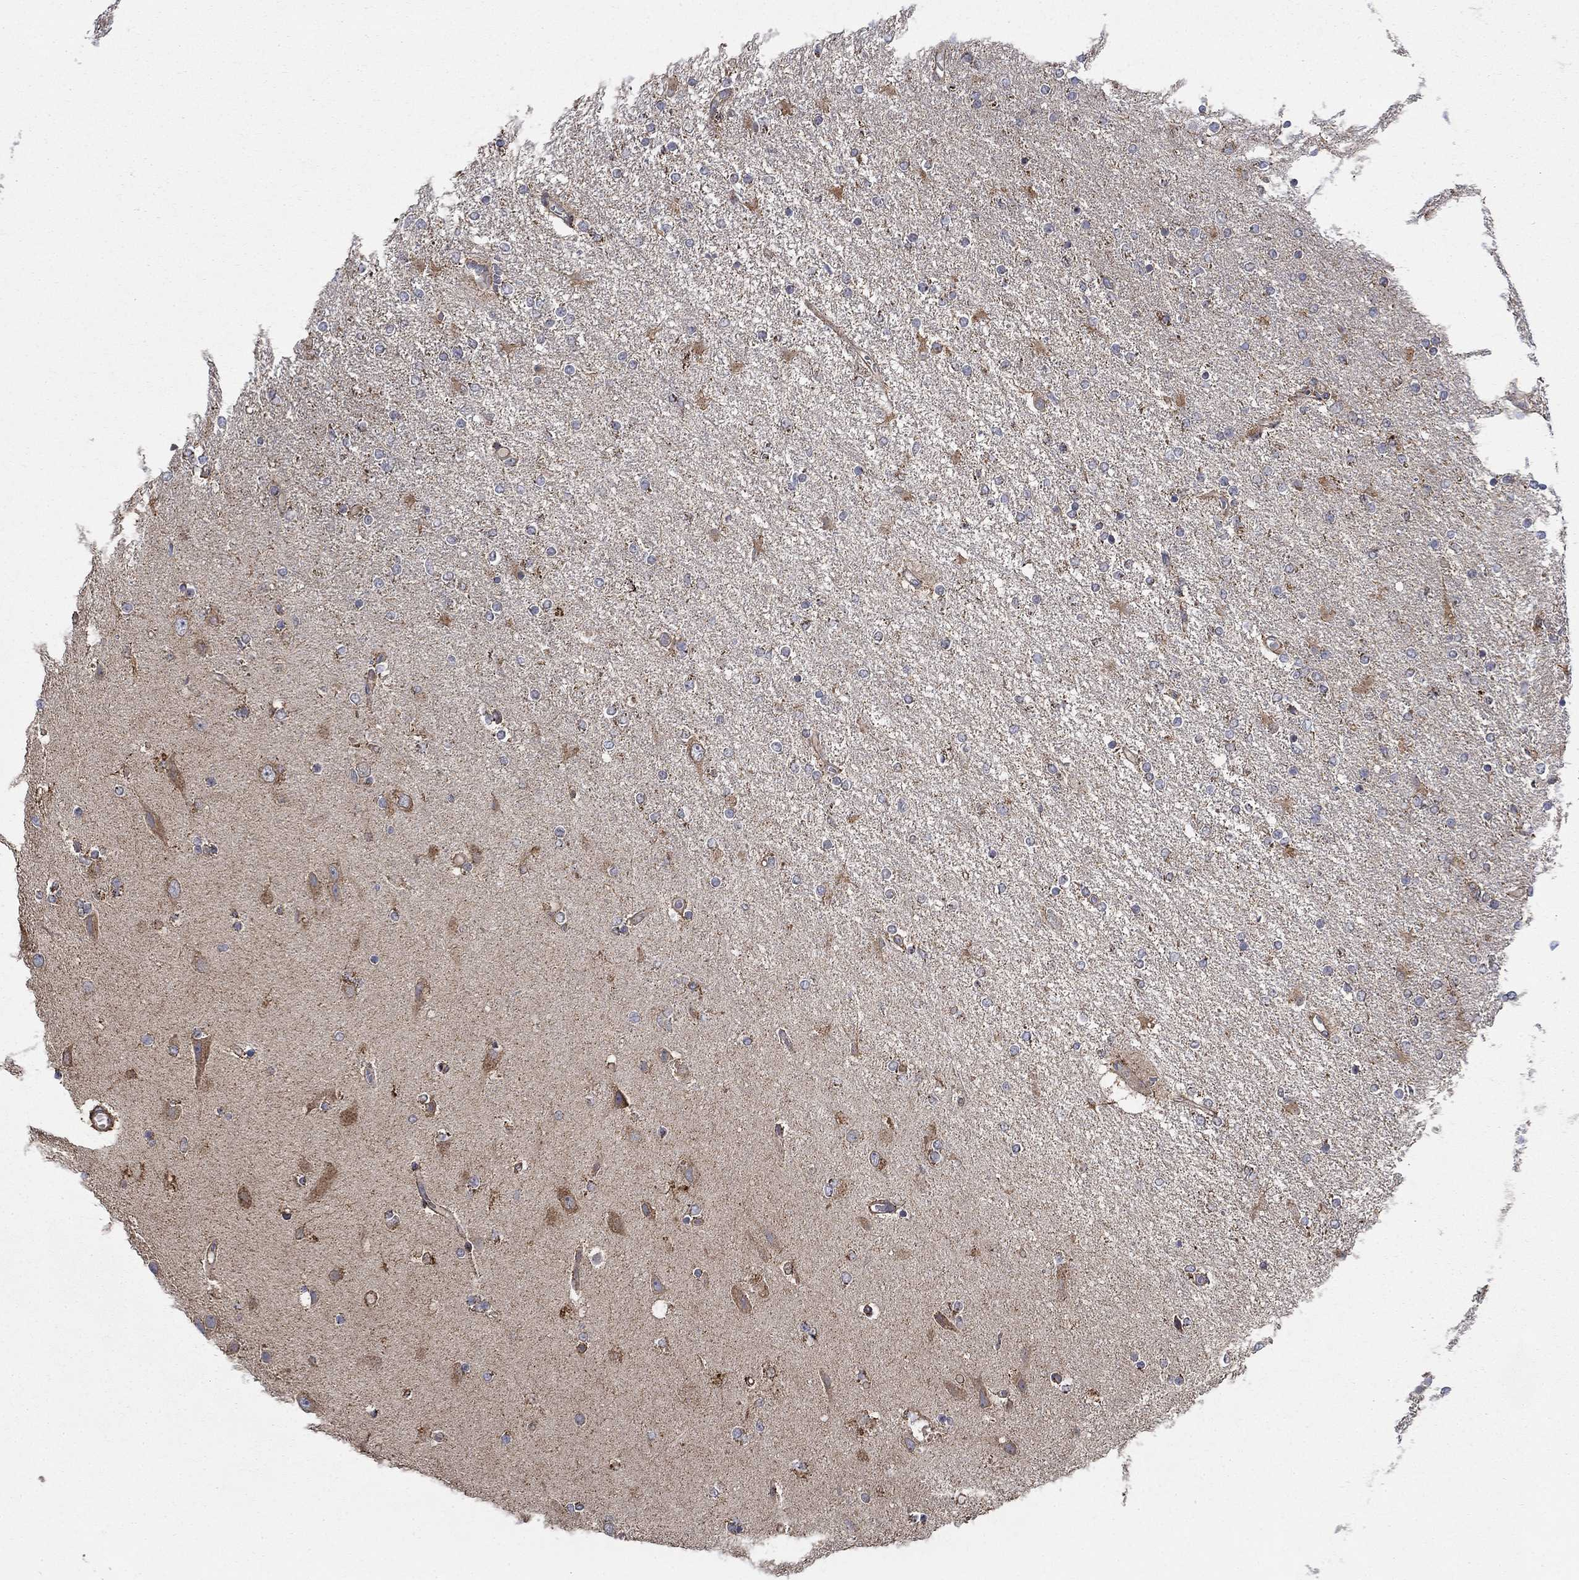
{"staining": {"intensity": "moderate", "quantity": "<25%", "location": "cytoplasmic/membranous"}, "tissue": "glioma", "cell_type": "Tumor cells", "image_type": "cancer", "snomed": [{"axis": "morphology", "description": "Glioma, malignant, High grade"}, {"axis": "topography", "description": "Cerebral cortex"}], "caption": "Malignant glioma (high-grade) stained with immunohistochemistry (IHC) exhibits moderate cytoplasmic/membranous expression in about <25% of tumor cells.", "gene": "NME7", "patient": {"sex": "male", "age": 70}}